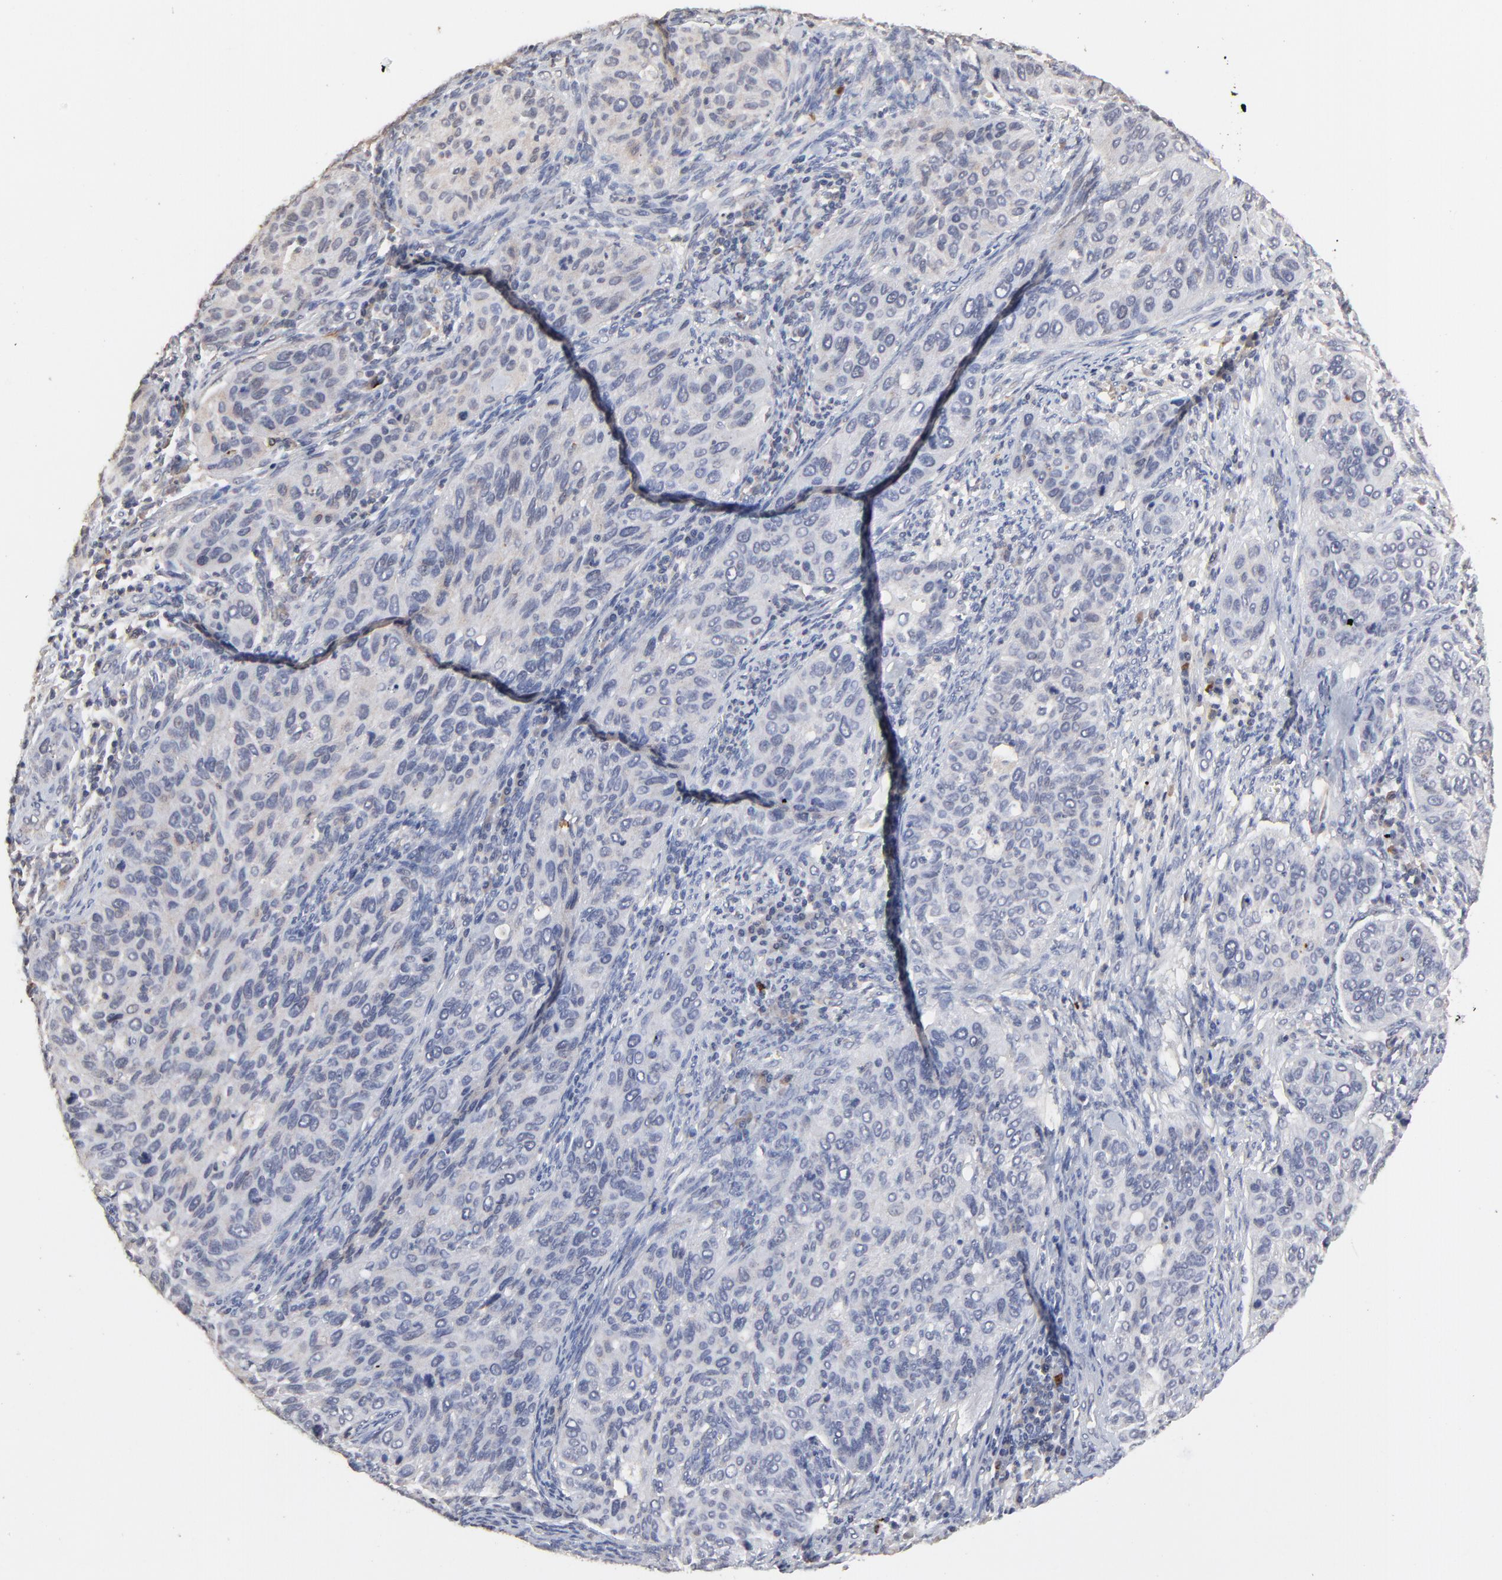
{"staining": {"intensity": "negative", "quantity": "none", "location": "none"}, "tissue": "cervical cancer", "cell_type": "Tumor cells", "image_type": "cancer", "snomed": [{"axis": "morphology", "description": "Squamous cell carcinoma, NOS"}, {"axis": "topography", "description": "Cervix"}], "caption": "Micrograph shows no protein expression in tumor cells of cervical cancer tissue.", "gene": "VPREB3", "patient": {"sex": "female", "age": 57}}